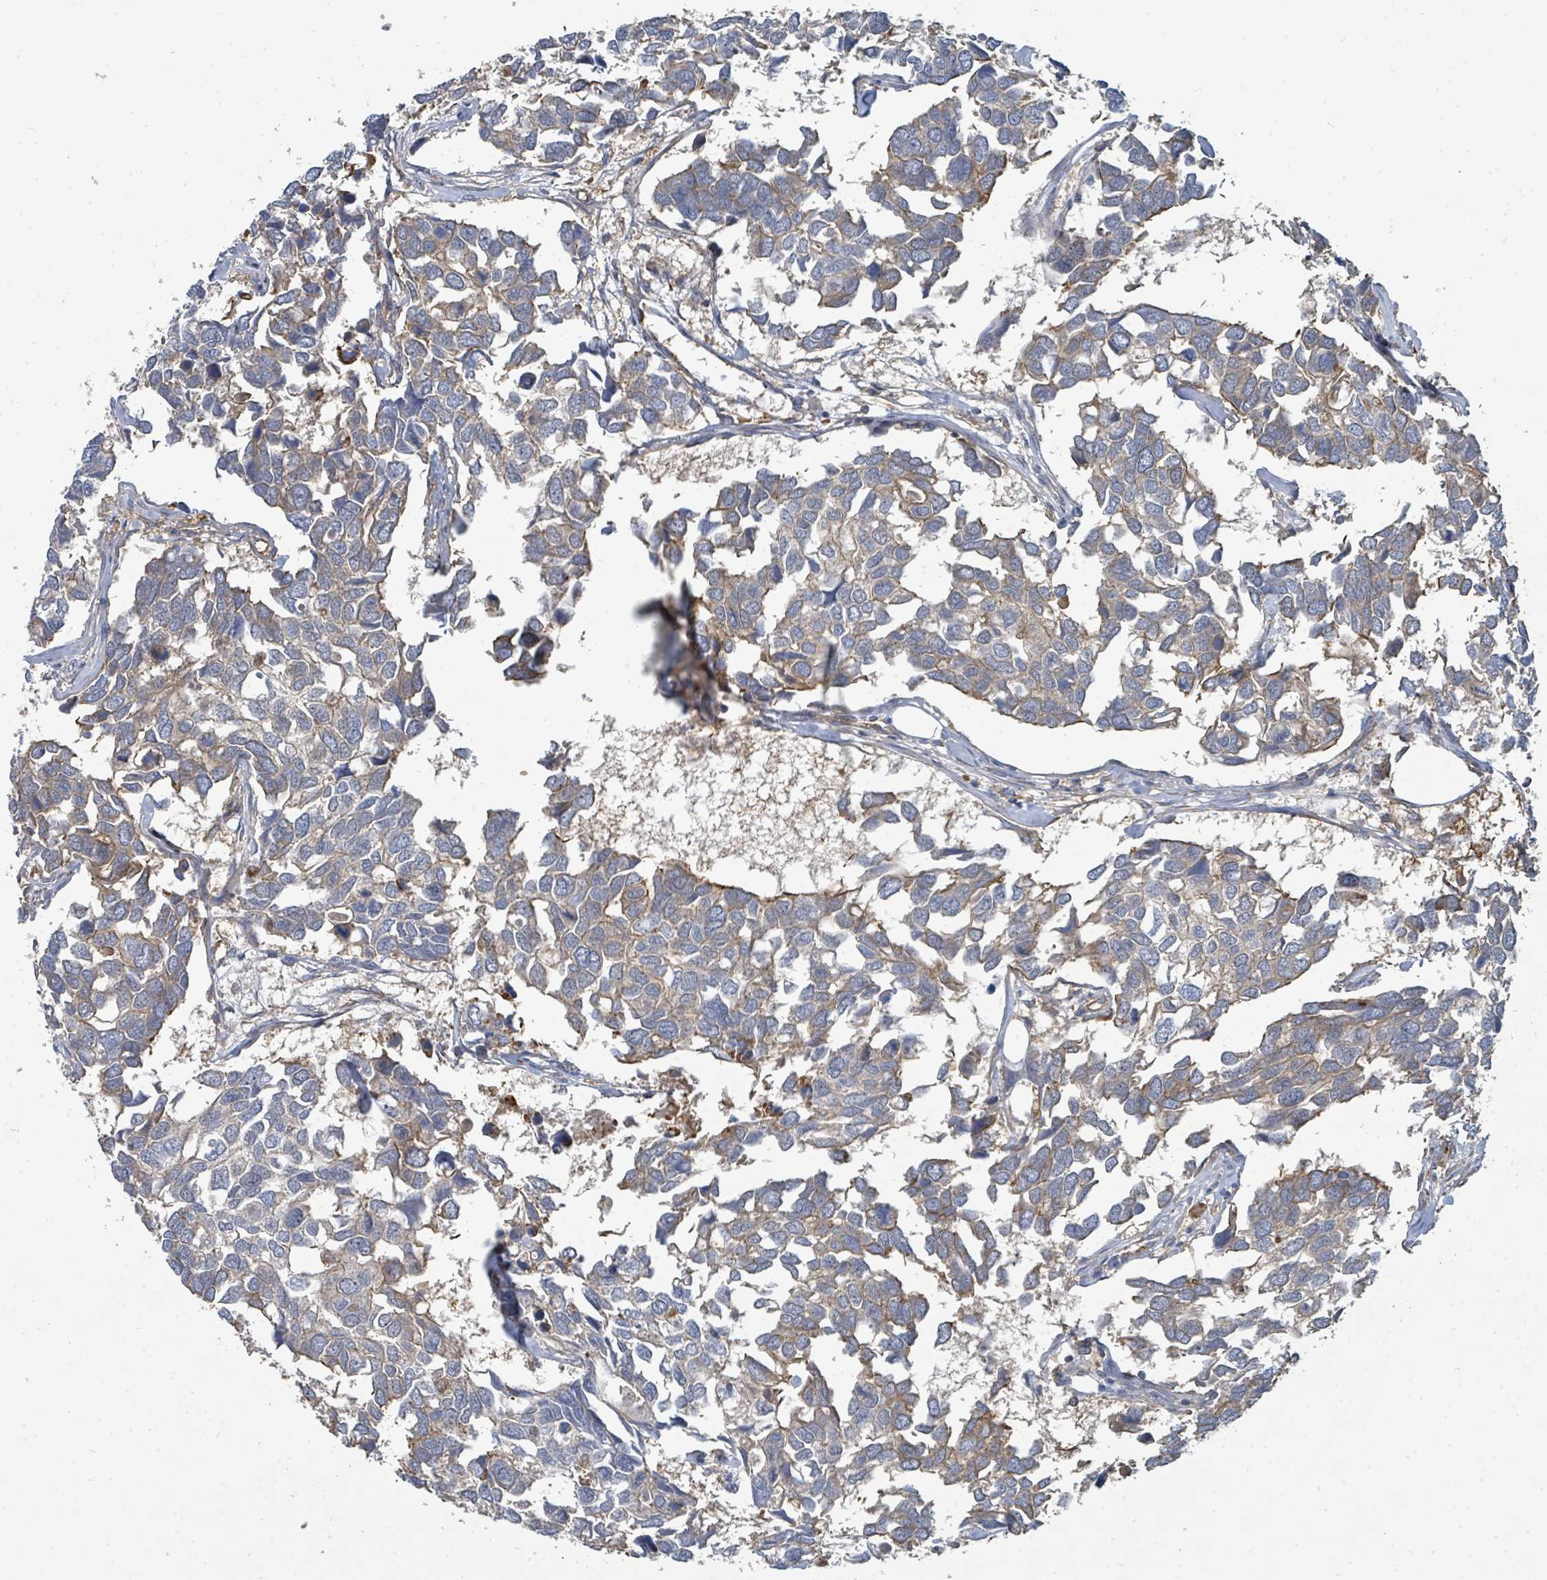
{"staining": {"intensity": "weak", "quantity": ">75%", "location": "cytoplasmic/membranous"}, "tissue": "breast cancer", "cell_type": "Tumor cells", "image_type": "cancer", "snomed": [{"axis": "morphology", "description": "Duct carcinoma"}, {"axis": "topography", "description": "Breast"}], "caption": "This image displays infiltrating ductal carcinoma (breast) stained with IHC to label a protein in brown. The cytoplasmic/membranous of tumor cells show weak positivity for the protein. Nuclei are counter-stained blue.", "gene": "BOLA2B", "patient": {"sex": "female", "age": 83}}